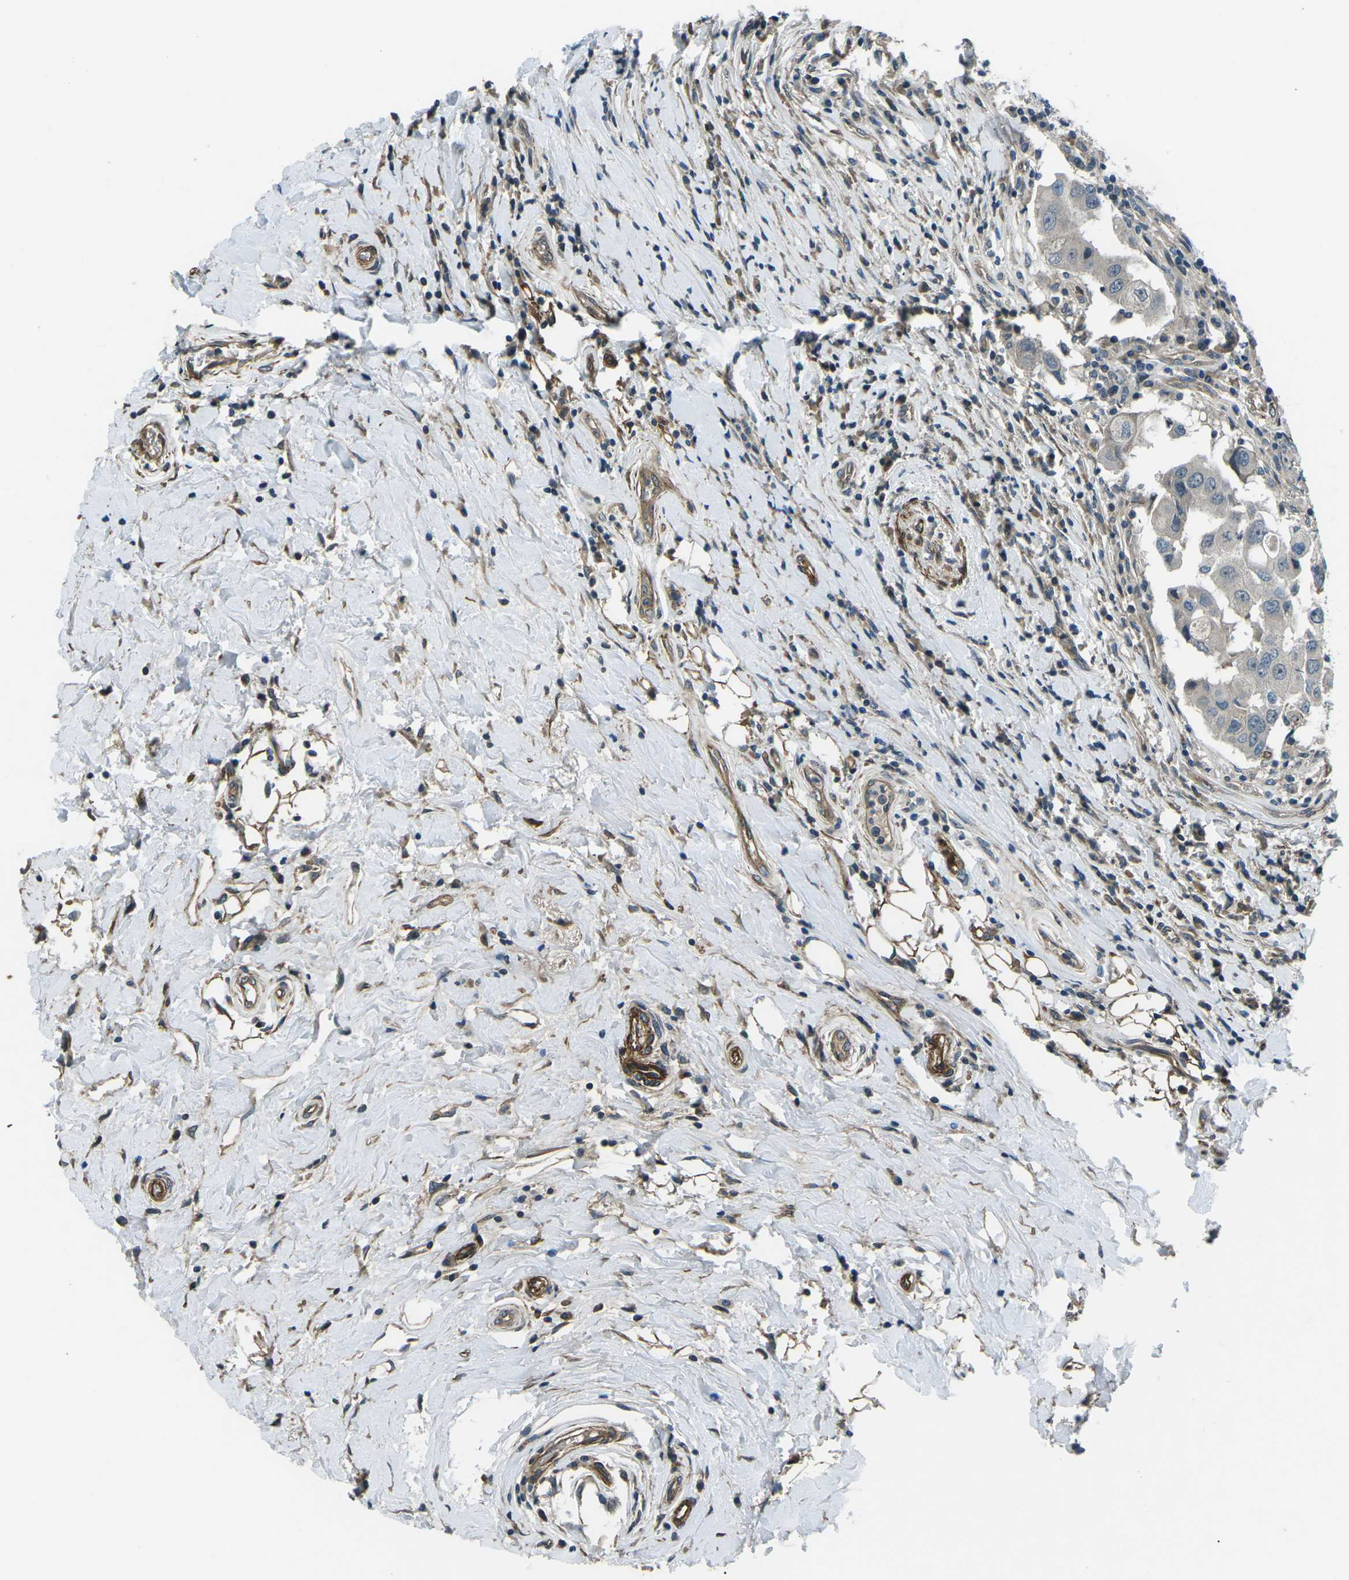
{"staining": {"intensity": "negative", "quantity": "none", "location": "none"}, "tissue": "breast cancer", "cell_type": "Tumor cells", "image_type": "cancer", "snomed": [{"axis": "morphology", "description": "Duct carcinoma"}, {"axis": "topography", "description": "Breast"}], "caption": "High magnification brightfield microscopy of intraductal carcinoma (breast) stained with DAB (brown) and counterstained with hematoxylin (blue): tumor cells show no significant expression. Brightfield microscopy of immunohistochemistry (IHC) stained with DAB (3,3'-diaminobenzidine) (brown) and hematoxylin (blue), captured at high magnification.", "gene": "AFAP1", "patient": {"sex": "female", "age": 27}}